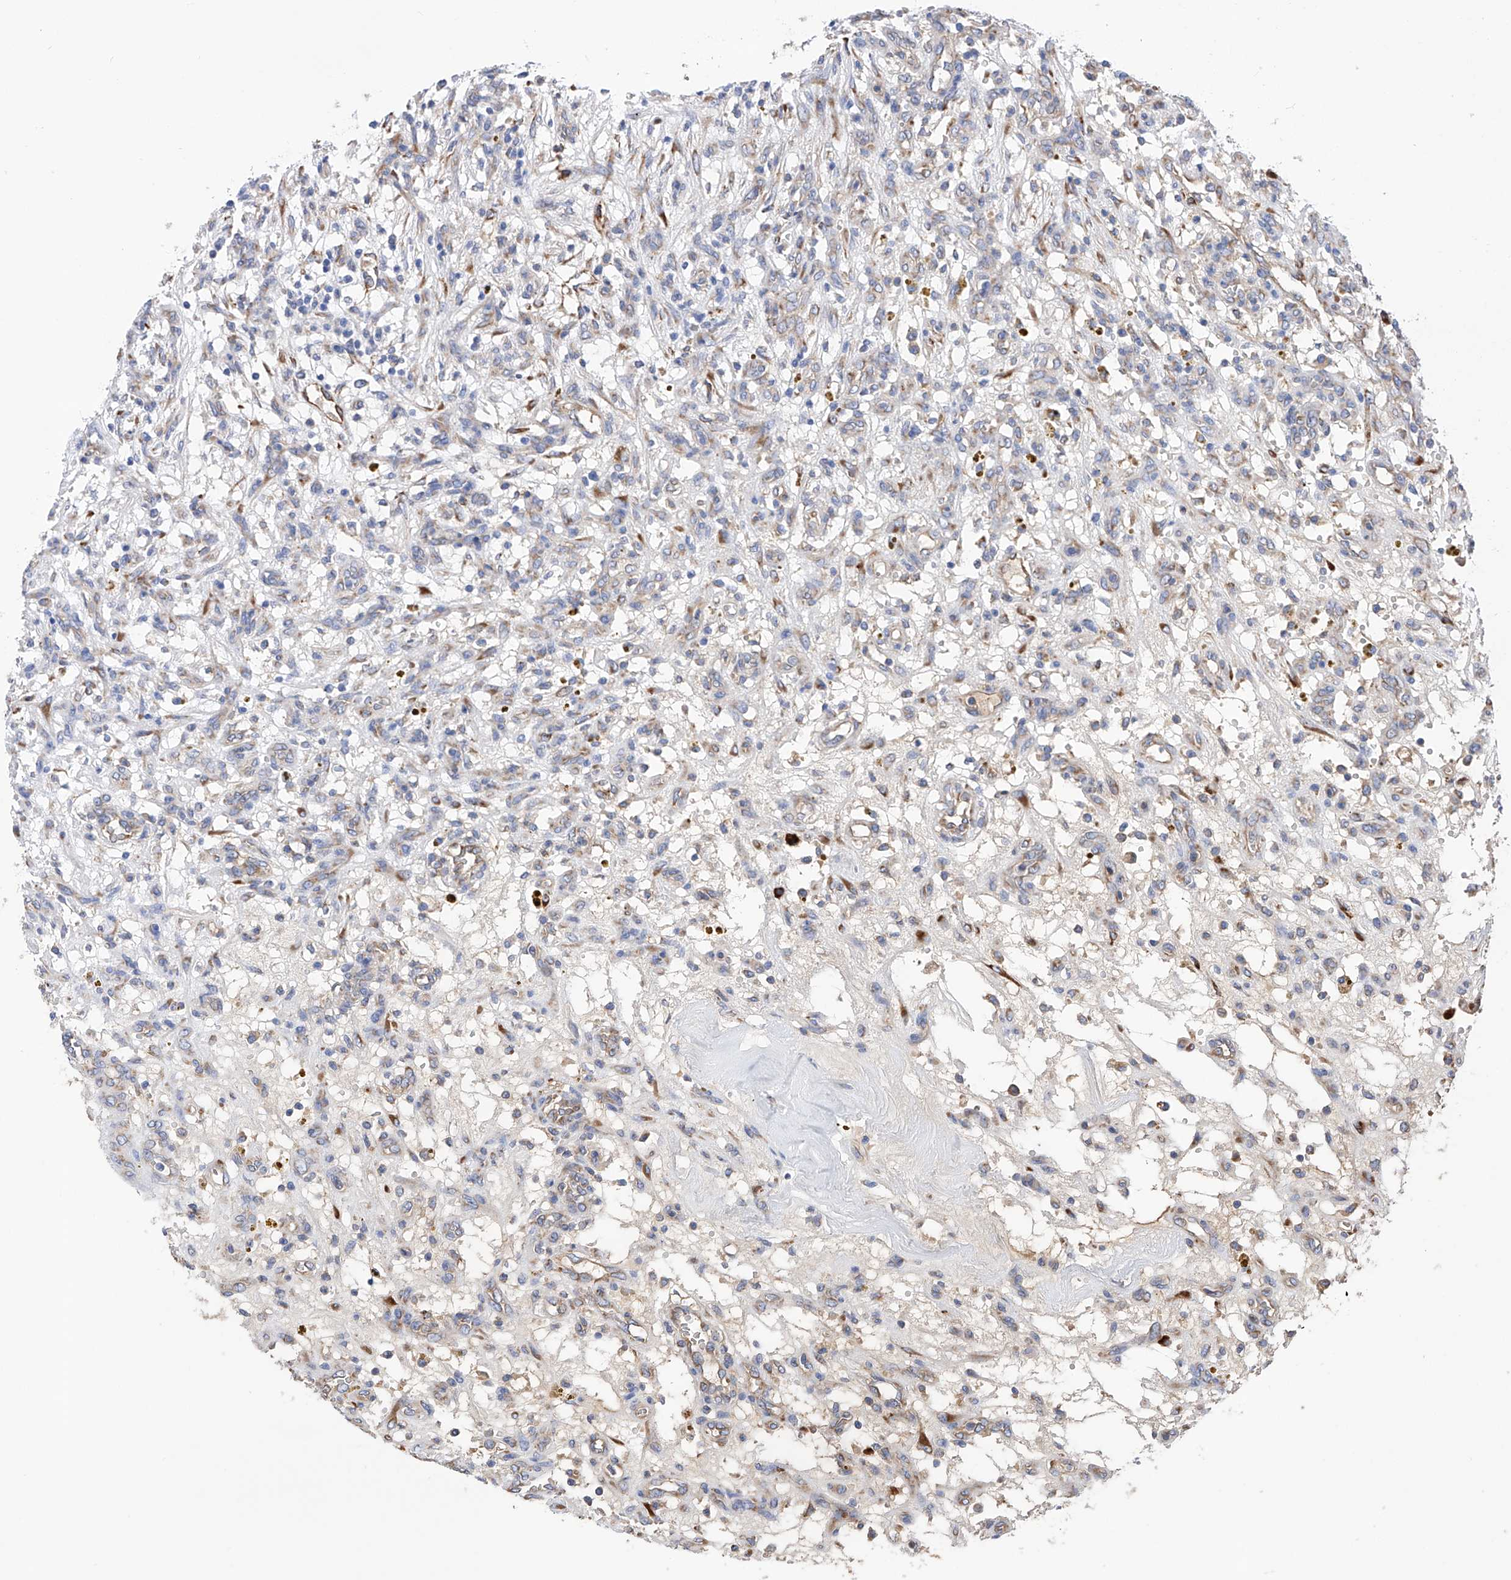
{"staining": {"intensity": "negative", "quantity": "none", "location": "none"}, "tissue": "renal cancer", "cell_type": "Tumor cells", "image_type": "cancer", "snomed": [{"axis": "morphology", "description": "Adenocarcinoma, NOS"}, {"axis": "topography", "description": "Kidney"}], "caption": "A micrograph of adenocarcinoma (renal) stained for a protein exhibits no brown staining in tumor cells.", "gene": "PDIA5", "patient": {"sex": "female", "age": 57}}